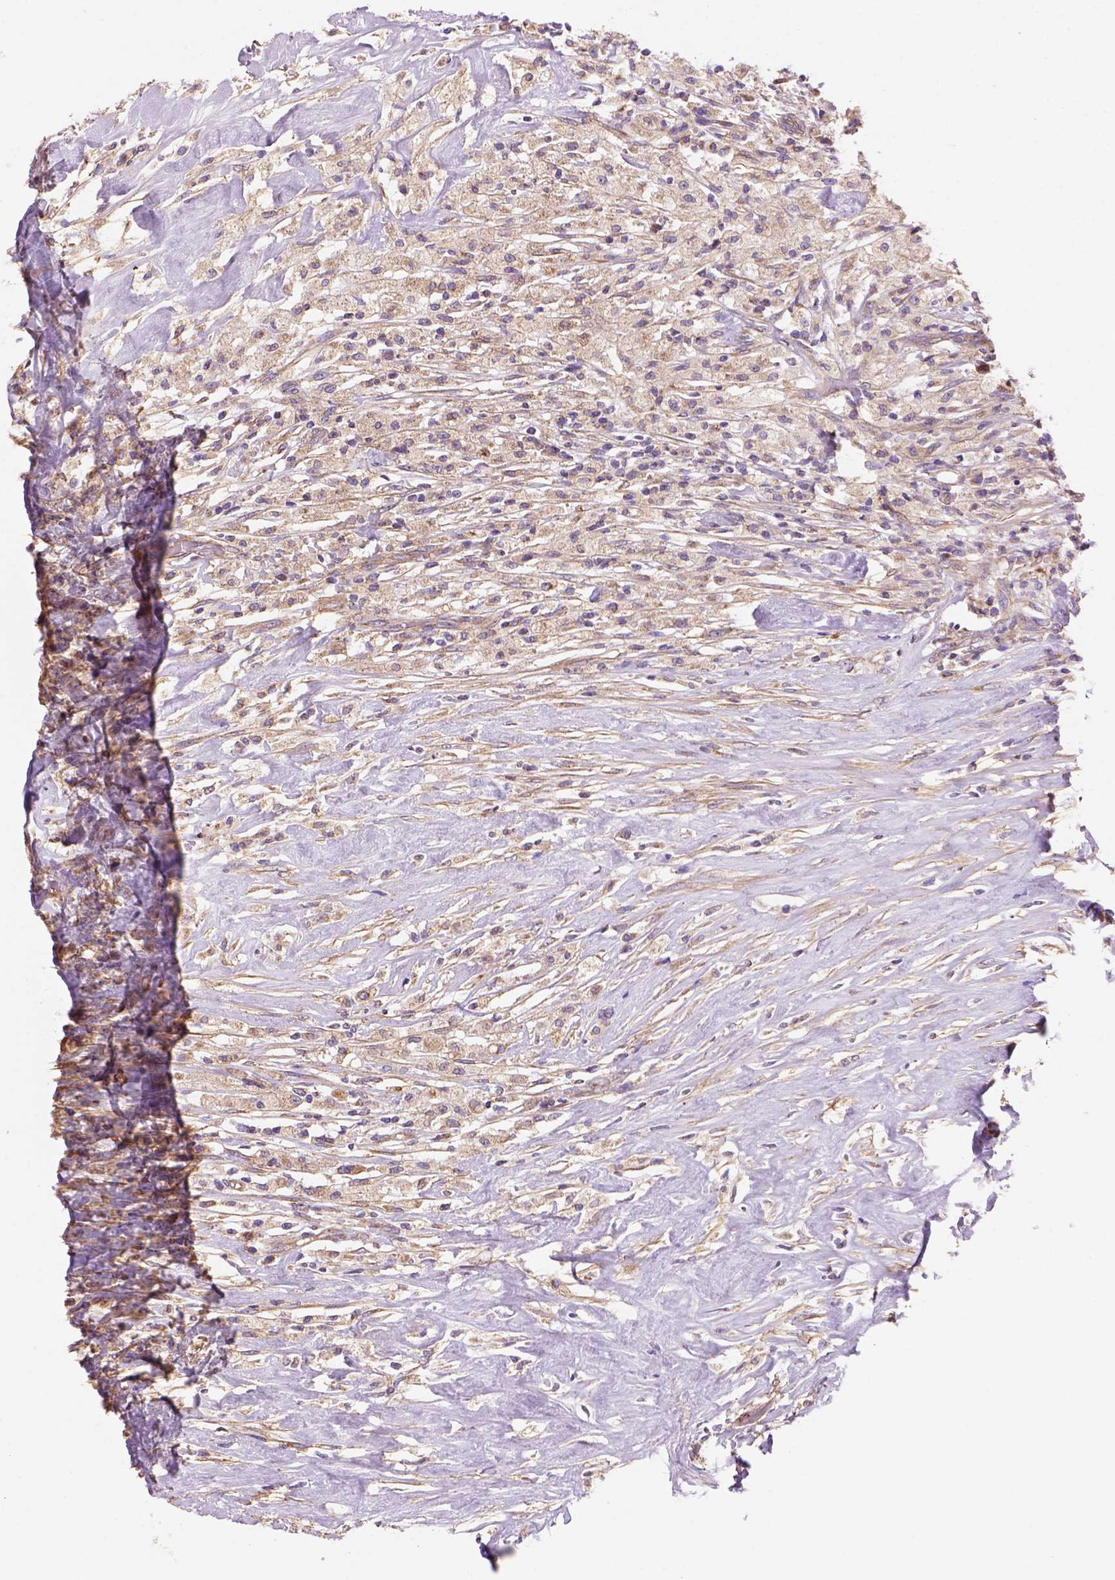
{"staining": {"intensity": "weak", "quantity": ">75%", "location": "cytoplasmic/membranous"}, "tissue": "testis cancer", "cell_type": "Tumor cells", "image_type": "cancer", "snomed": [{"axis": "morphology", "description": "Necrosis, NOS"}, {"axis": "morphology", "description": "Carcinoma, Embryonal, NOS"}, {"axis": "topography", "description": "Testis"}], "caption": "Testis embryonal carcinoma tissue shows weak cytoplasmic/membranous staining in about >75% of tumor cells, visualized by immunohistochemistry.", "gene": "WARS2", "patient": {"sex": "male", "age": 19}}